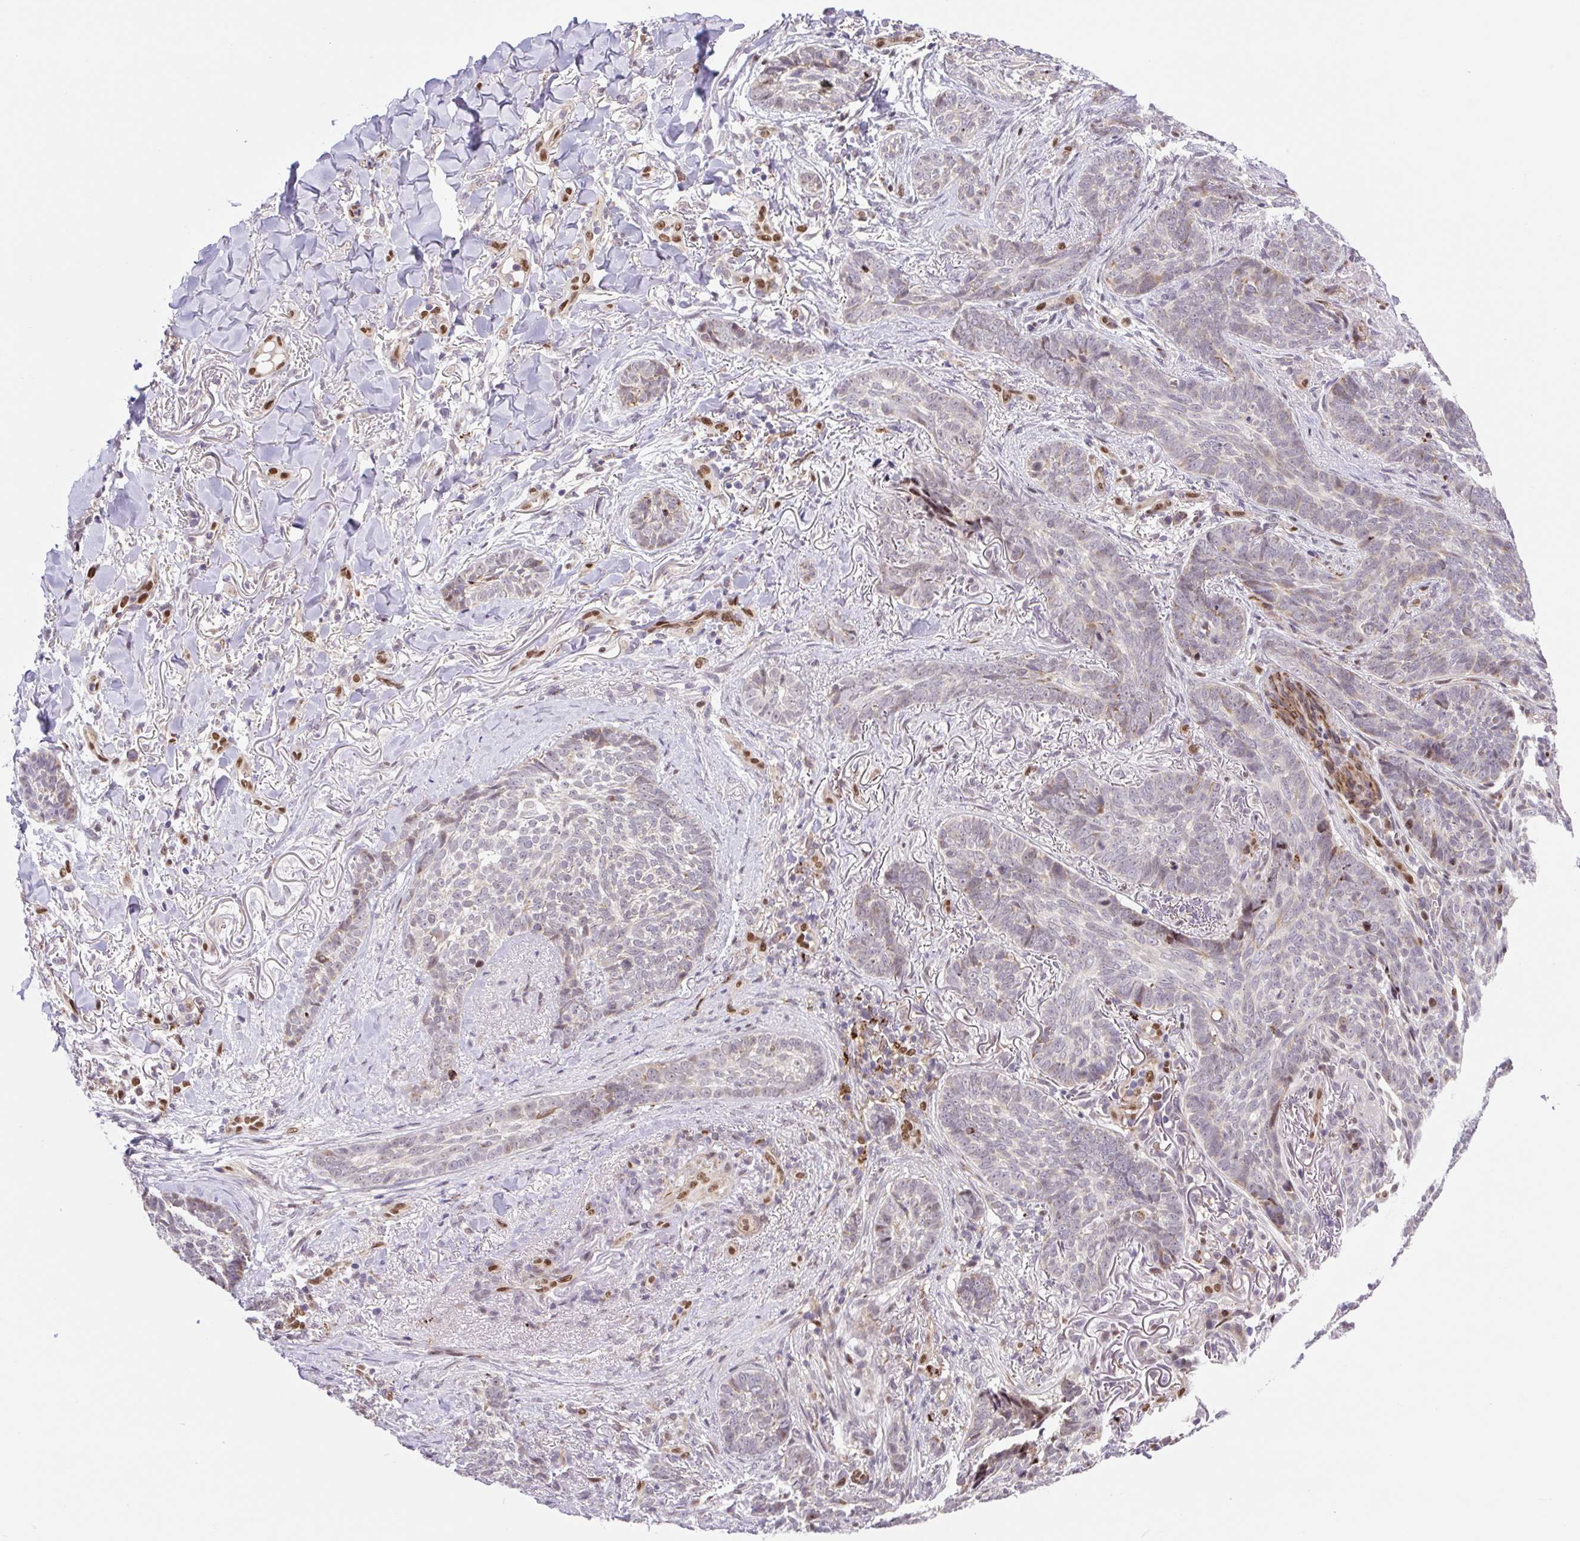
{"staining": {"intensity": "negative", "quantity": "none", "location": "none"}, "tissue": "skin cancer", "cell_type": "Tumor cells", "image_type": "cancer", "snomed": [{"axis": "morphology", "description": "Basal cell carcinoma"}, {"axis": "topography", "description": "Skin"}, {"axis": "topography", "description": "Skin of face"}], "caption": "This is a micrograph of immunohistochemistry staining of skin basal cell carcinoma, which shows no staining in tumor cells.", "gene": "ERG", "patient": {"sex": "male", "age": 88}}